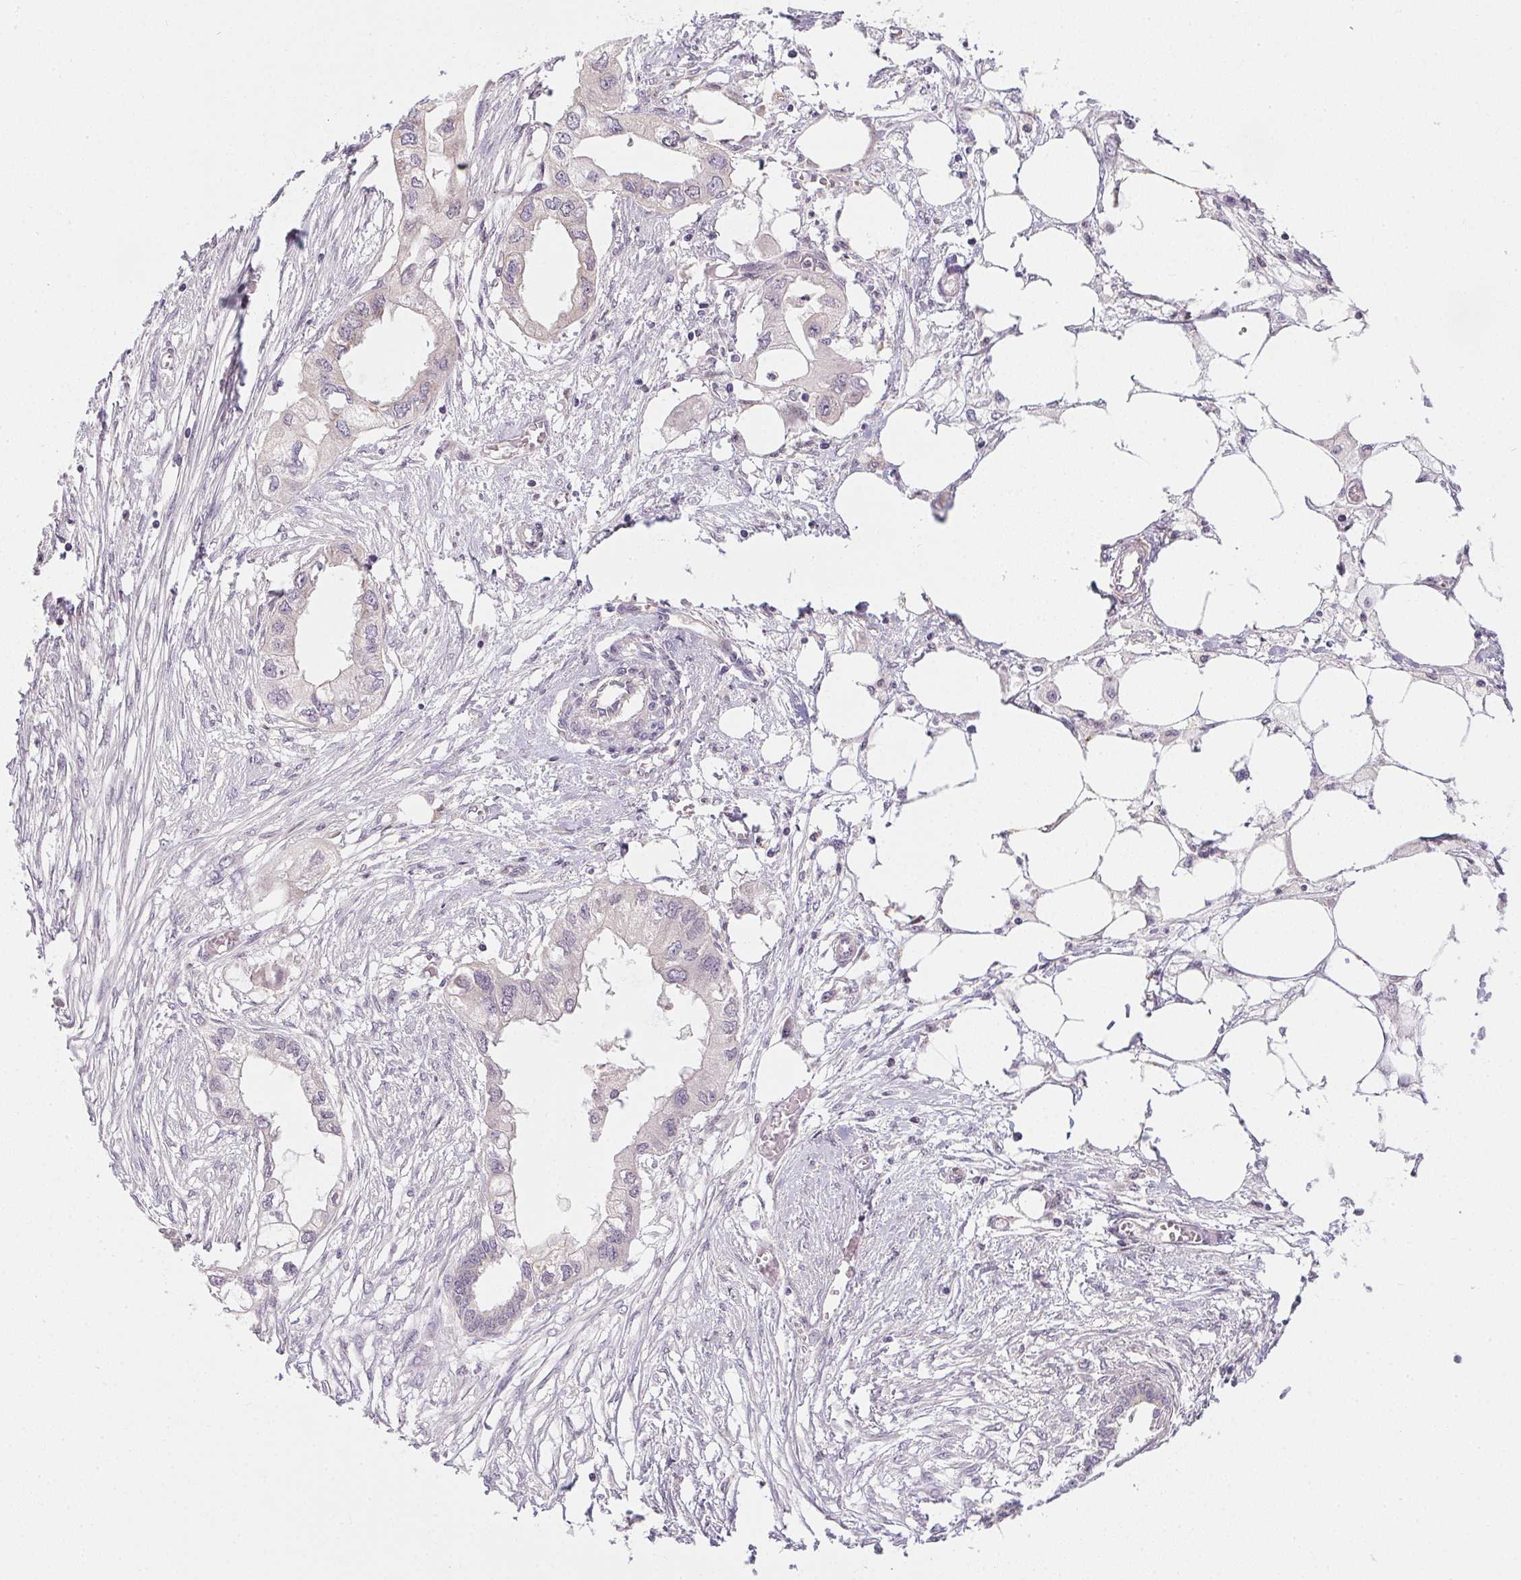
{"staining": {"intensity": "negative", "quantity": "none", "location": "none"}, "tissue": "endometrial cancer", "cell_type": "Tumor cells", "image_type": "cancer", "snomed": [{"axis": "morphology", "description": "Adenocarcinoma, NOS"}, {"axis": "morphology", "description": "Adenocarcinoma, metastatic, NOS"}, {"axis": "topography", "description": "Adipose tissue"}, {"axis": "topography", "description": "Endometrium"}], "caption": "Immunohistochemical staining of endometrial cancer shows no significant staining in tumor cells. (DAB IHC with hematoxylin counter stain).", "gene": "CFAP92", "patient": {"sex": "female", "age": 67}}